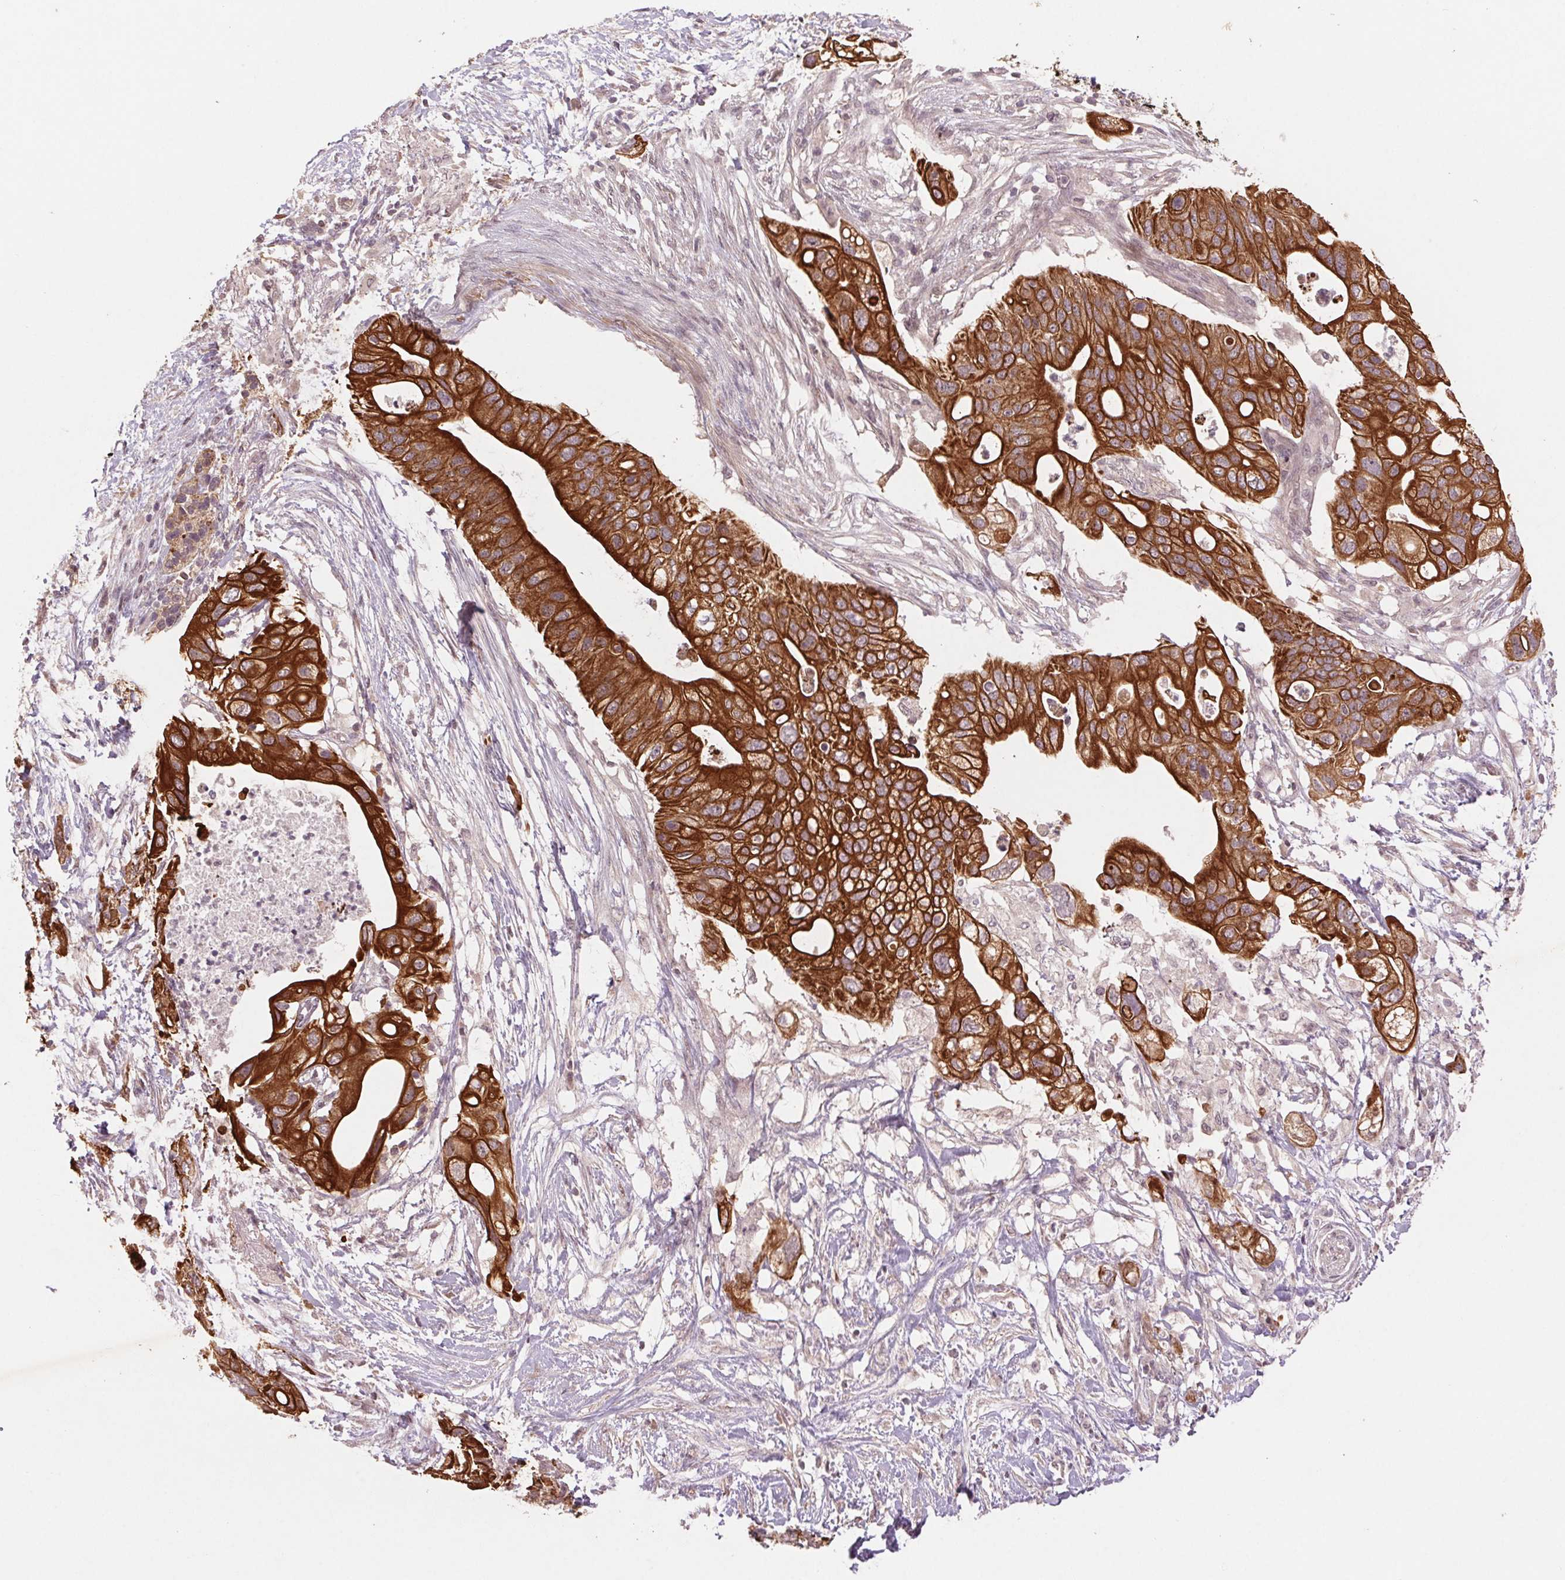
{"staining": {"intensity": "strong", "quantity": ">75%", "location": "cytoplasmic/membranous"}, "tissue": "pancreatic cancer", "cell_type": "Tumor cells", "image_type": "cancer", "snomed": [{"axis": "morphology", "description": "Adenocarcinoma, NOS"}, {"axis": "topography", "description": "Pancreas"}], "caption": "A brown stain shows strong cytoplasmic/membranous positivity of a protein in pancreatic cancer tumor cells.", "gene": "SMLR1", "patient": {"sex": "female", "age": 72}}